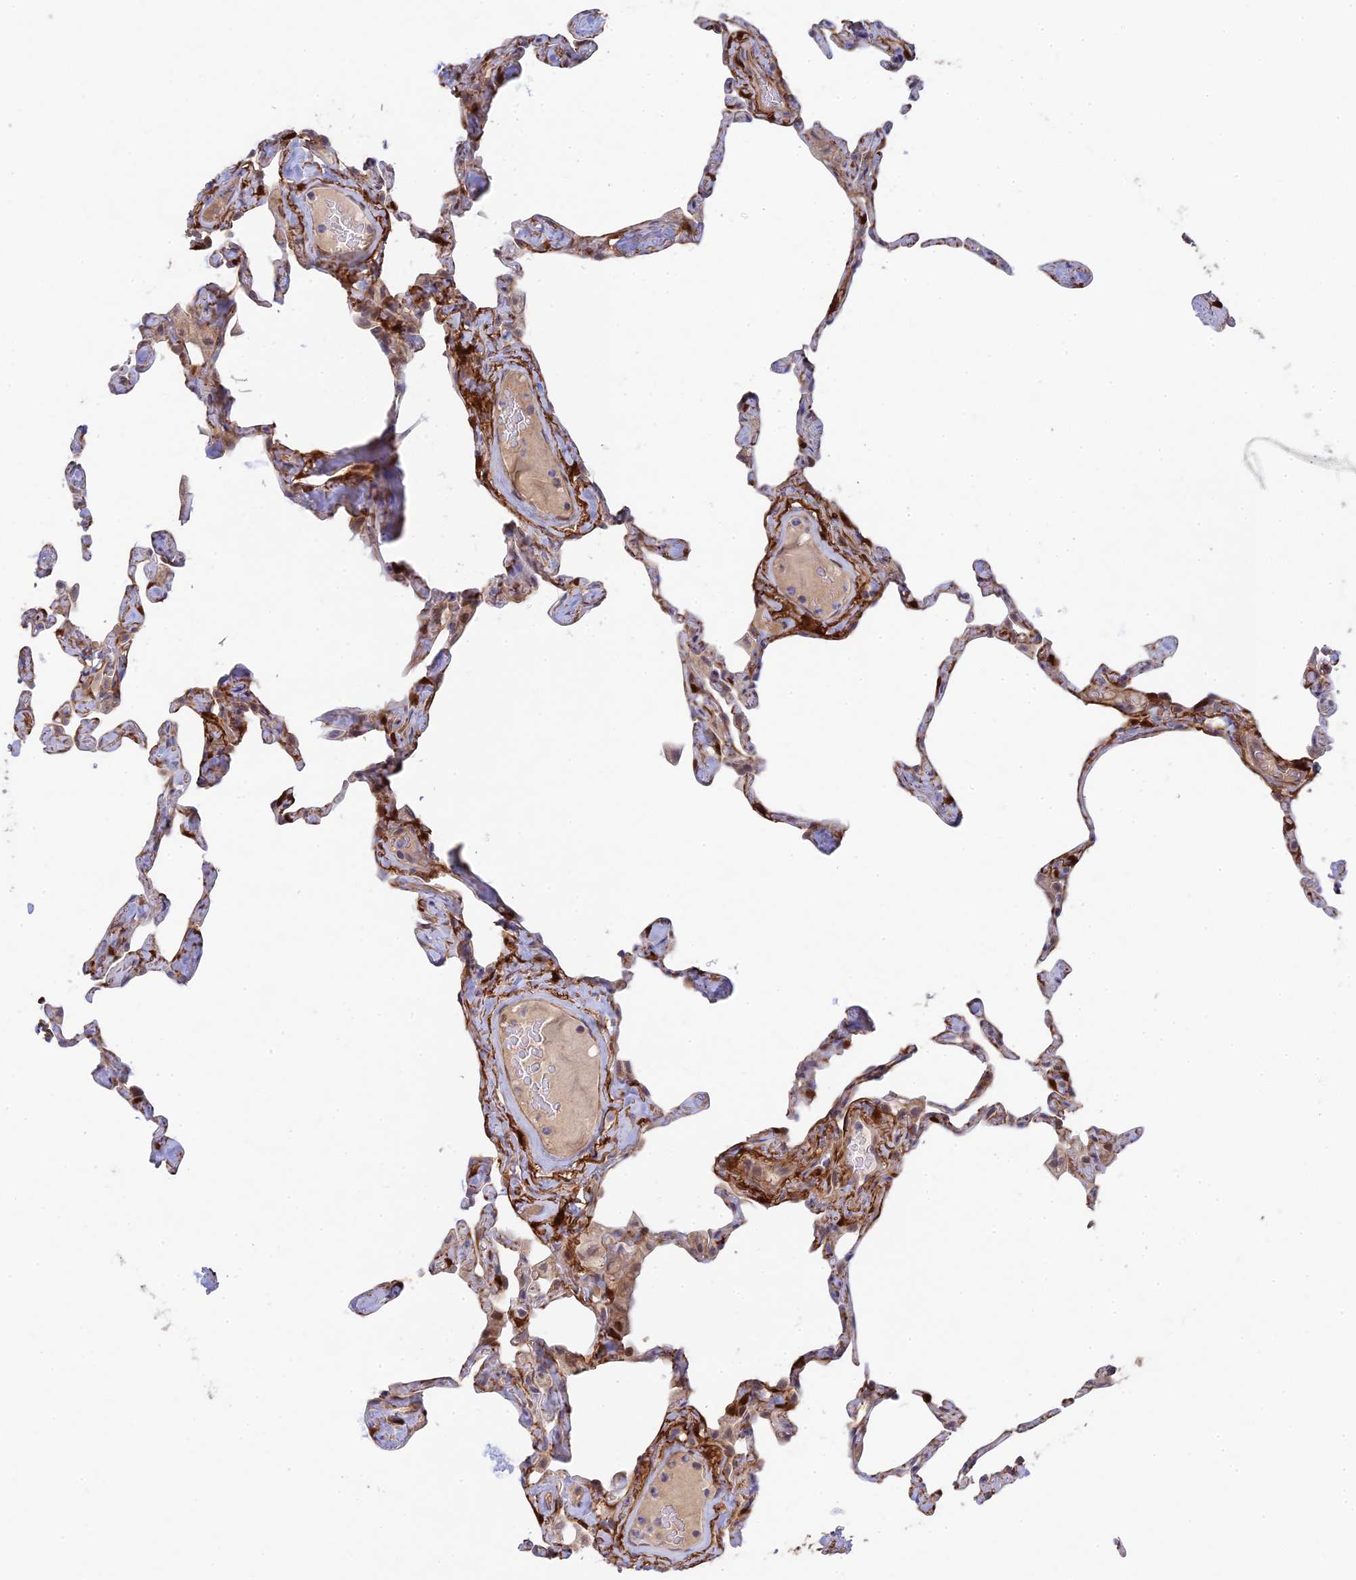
{"staining": {"intensity": "weak", "quantity": "<25%", "location": "cytoplasmic/membranous"}, "tissue": "lung", "cell_type": "Alveolar cells", "image_type": "normal", "snomed": [{"axis": "morphology", "description": "Normal tissue, NOS"}, {"axis": "topography", "description": "Lung"}], "caption": "This is an IHC histopathology image of unremarkable lung. There is no expression in alveolar cells.", "gene": "INCA1", "patient": {"sex": "male", "age": 65}}